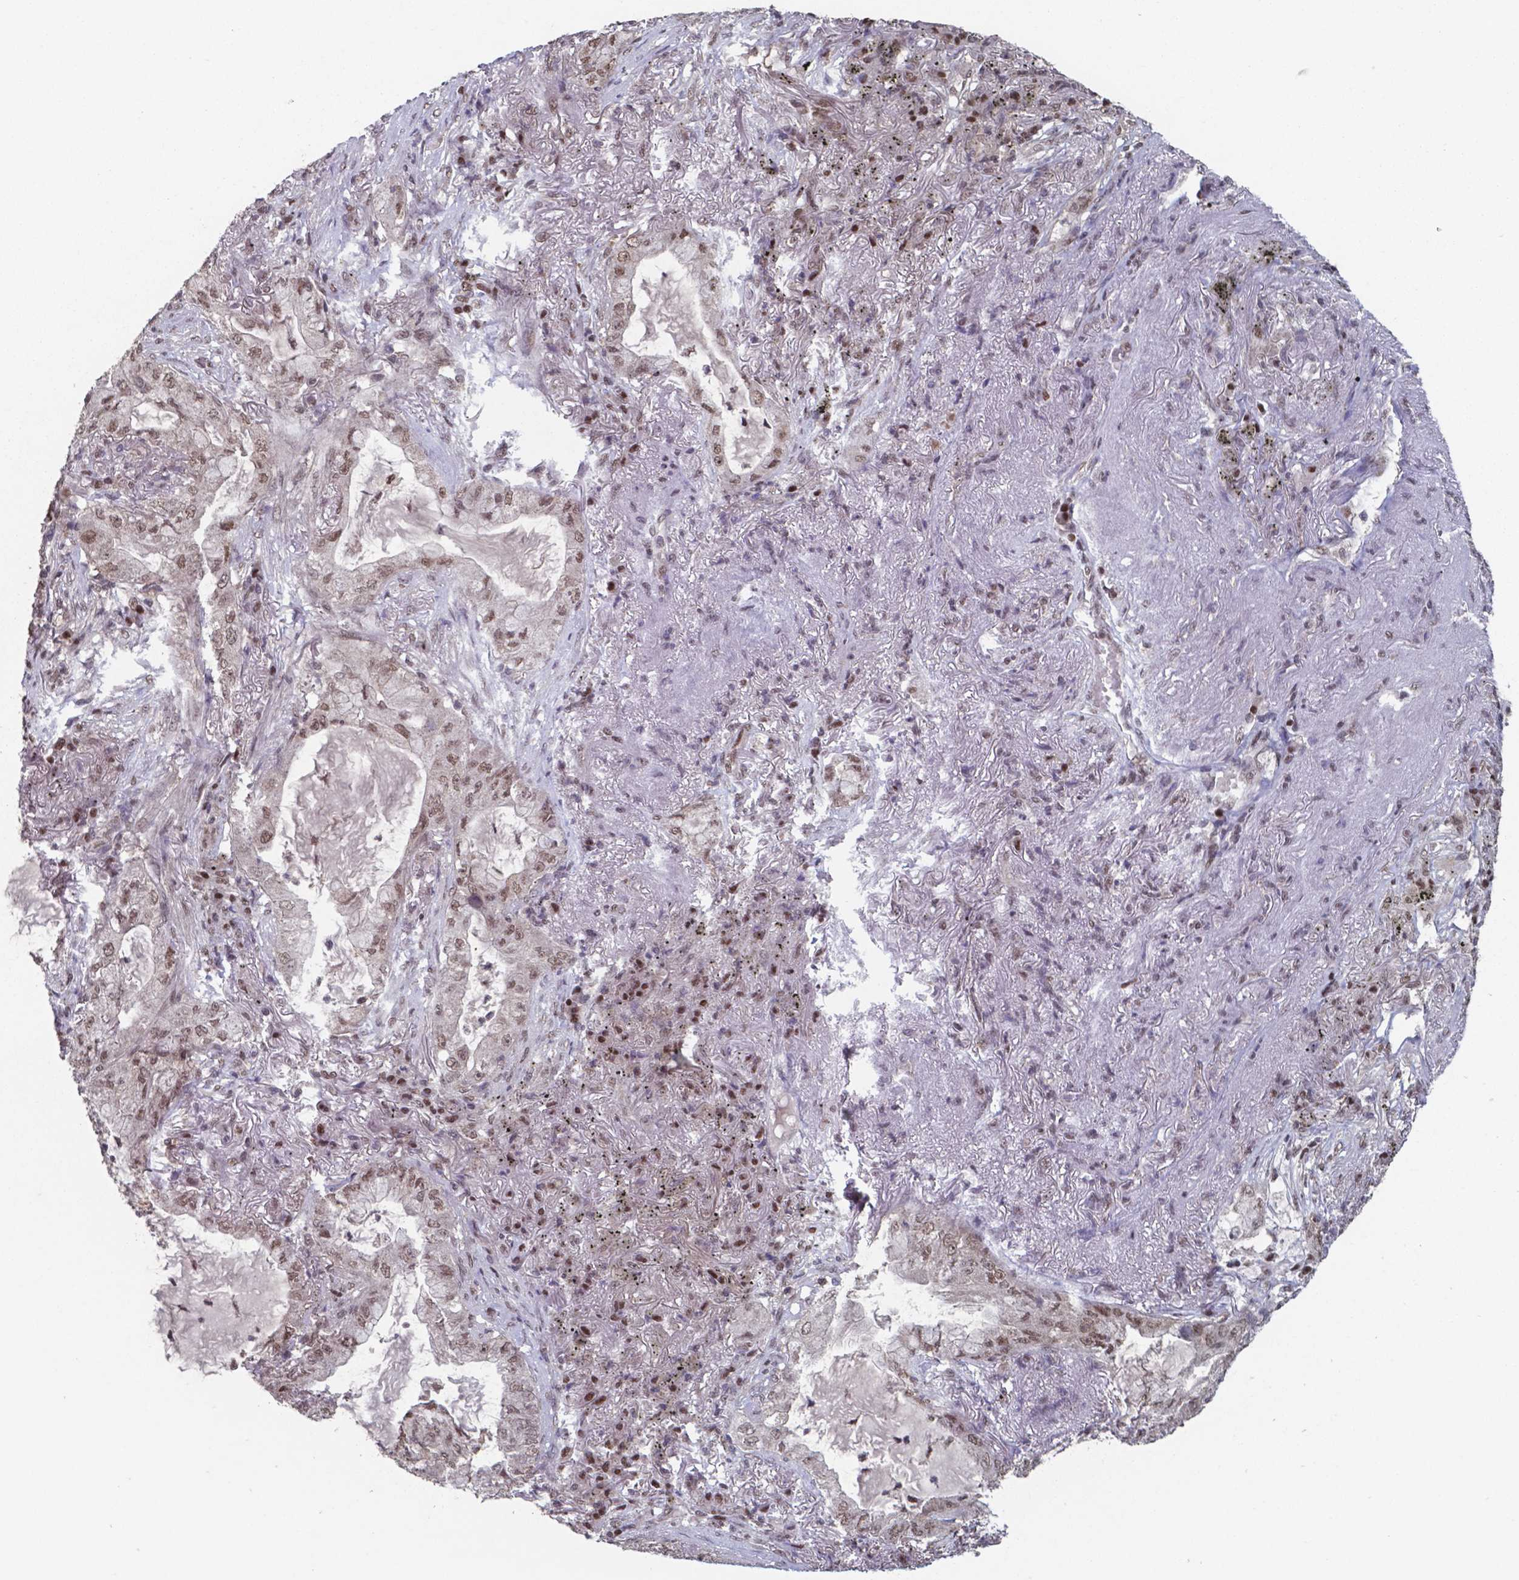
{"staining": {"intensity": "moderate", "quantity": "25%-75%", "location": "nuclear"}, "tissue": "lung cancer", "cell_type": "Tumor cells", "image_type": "cancer", "snomed": [{"axis": "morphology", "description": "Adenocarcinoma, NOS"}, {"axis": "topography", "description": "Lung"}], "caption": "Human lung cancer (adenocarcinoma) stained with a protein marker displays moderate staining in tumor cells.", "gene": "UBA1", "patient": {"sex": "female", "age": 73}}